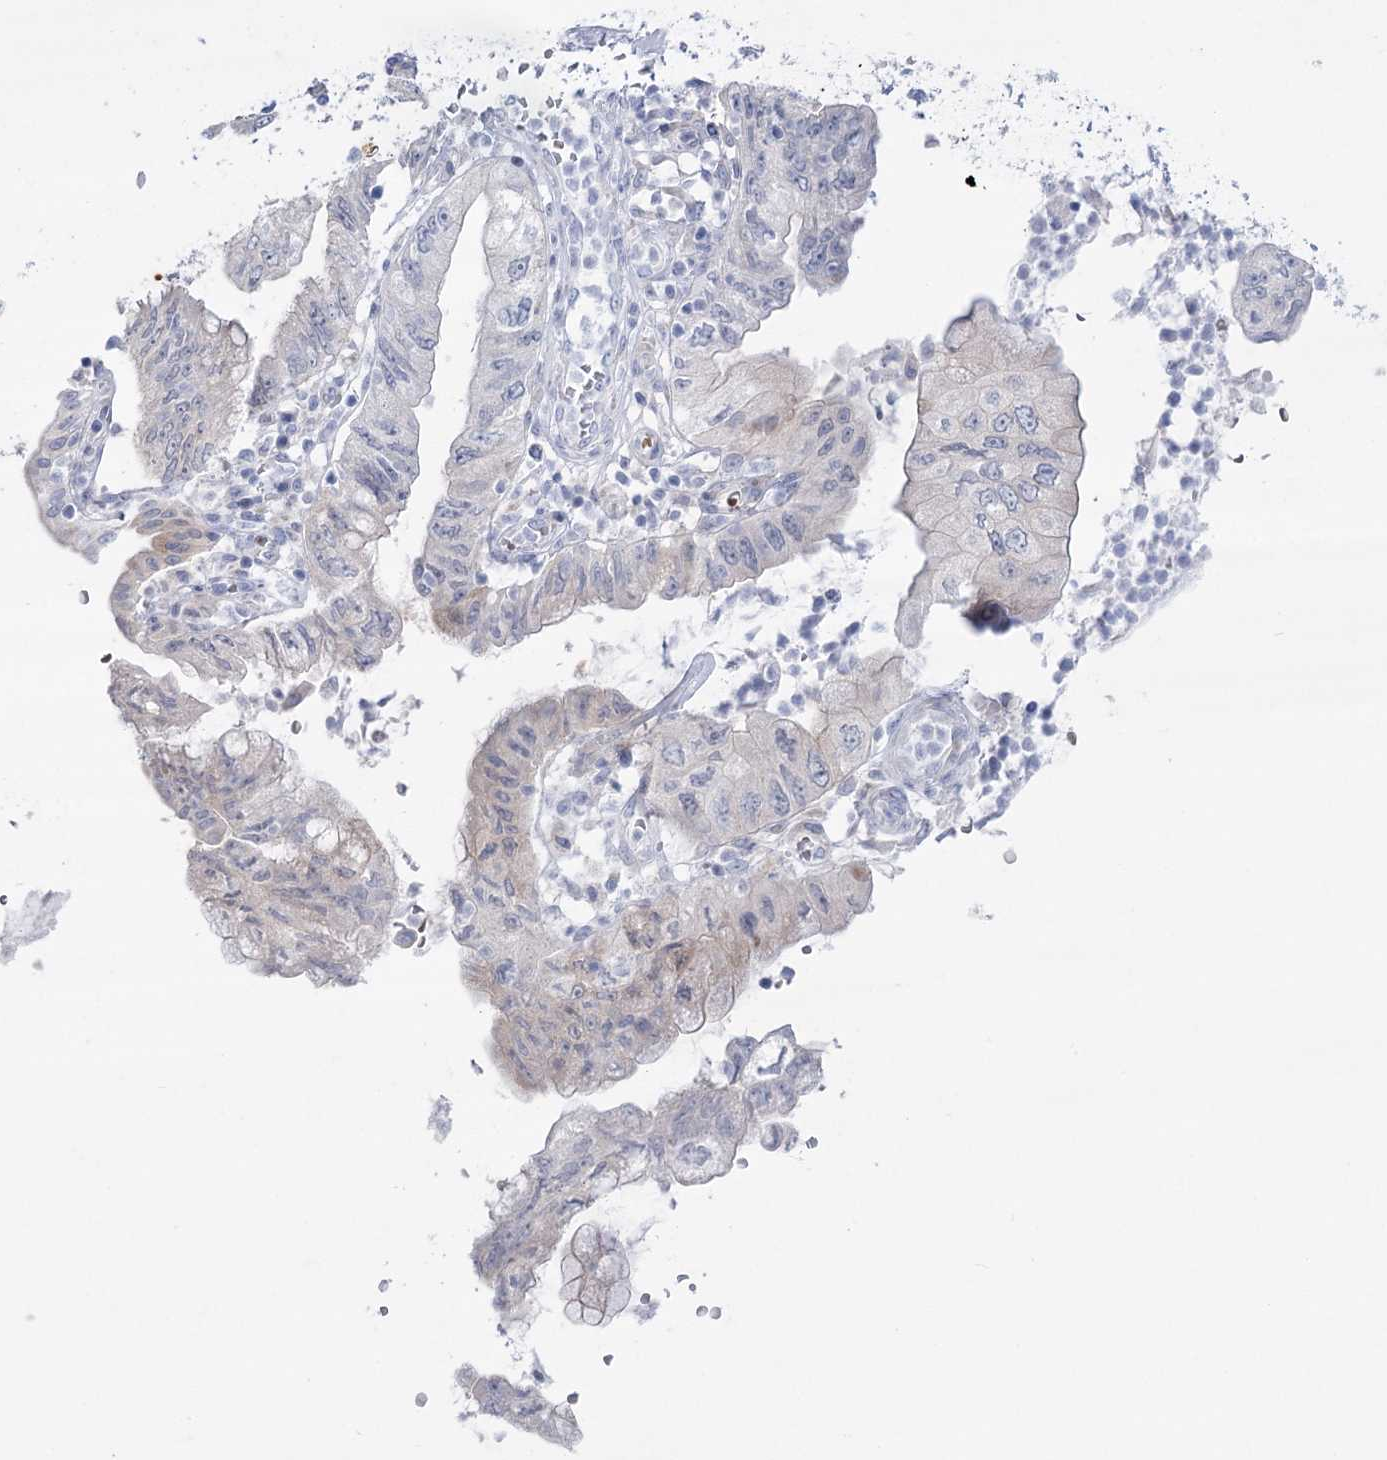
{"staining": {"intensity": "negative", "quantity": "none", "location": "none"}, "tissue": "pancreatic cancer", "cell_type": "Tumor cells", "image_type": "cancer", "snomed": [{"axis": "morphology", "description": "Adenocarcinoma, NOS"}, {"axis": "topography", "description": "Pancreas"}], "caption": "The immunohistochemistry image has no significant positivity in tumor cells of pancreatic cancer (adenocarcinoma) tissue. (DAB (3,3'-diaminobenzidine) immunohistochemistry with hematoxylin counter stain).", "gene": "SIAE", "patient": {"sex": "female", "age": 73}}